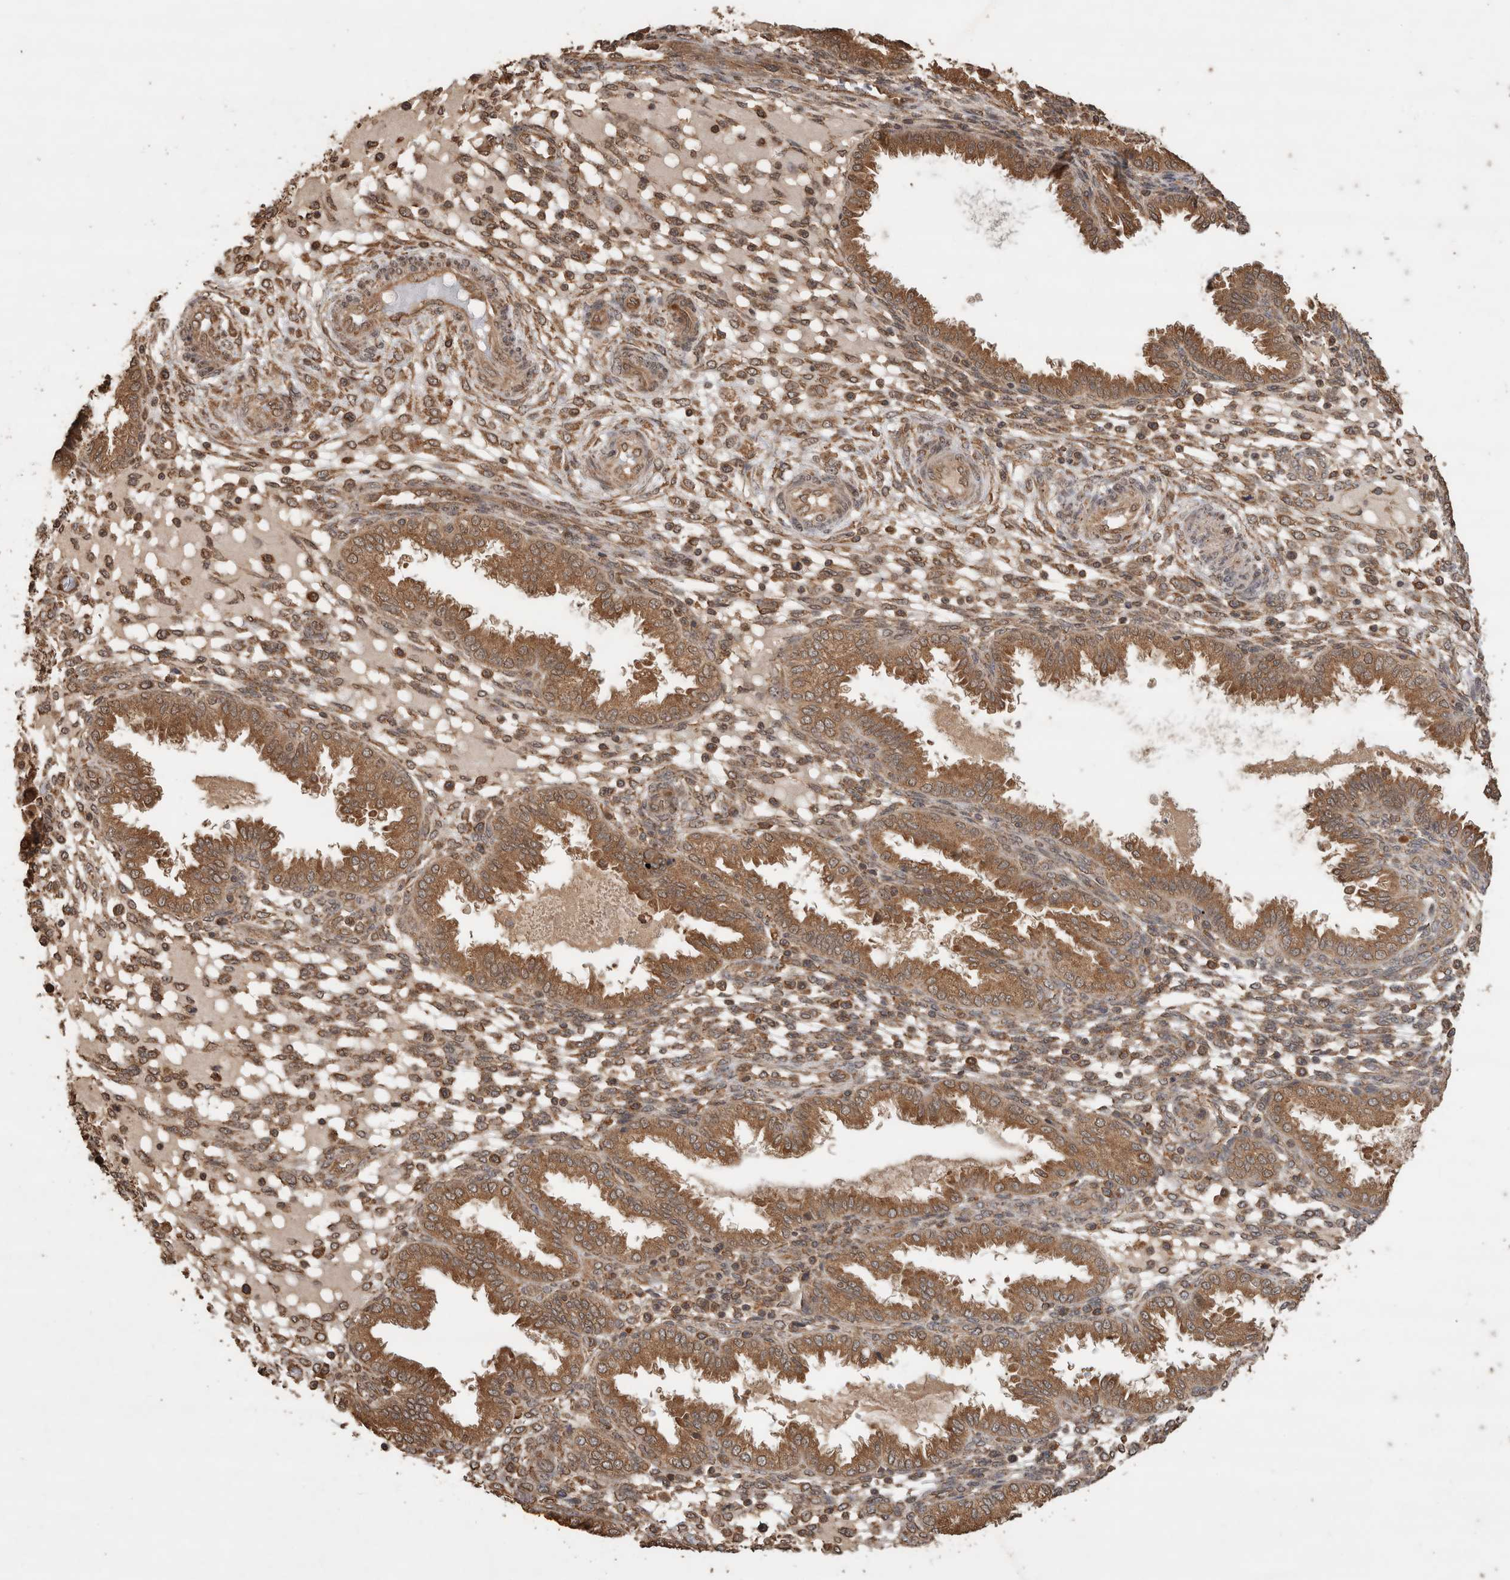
{"staining": {"intensity": "moderate", "quantity": ">75%", "location": "cytoplasmic/membranous,nuclear"}, "tissue": "endometrium", "cell_type": "Cells in endometrial stroma", "image_type": "normal", "snomed": [{"axis": "morphology", "description": "Normal tissue, NOS"}, {"axis": "topography", "description": "Endometrium"}], "caption": "High-power microscopy captured an immunohistochemistry photomicrograph of benign endometrium, revealing moderate cytoplasmic/membranous,nuclear positivity in about >75% of cells in endometrial stroma.", "gene": "OTUD7B", "patient": {"sex": "female", "age": 33}}